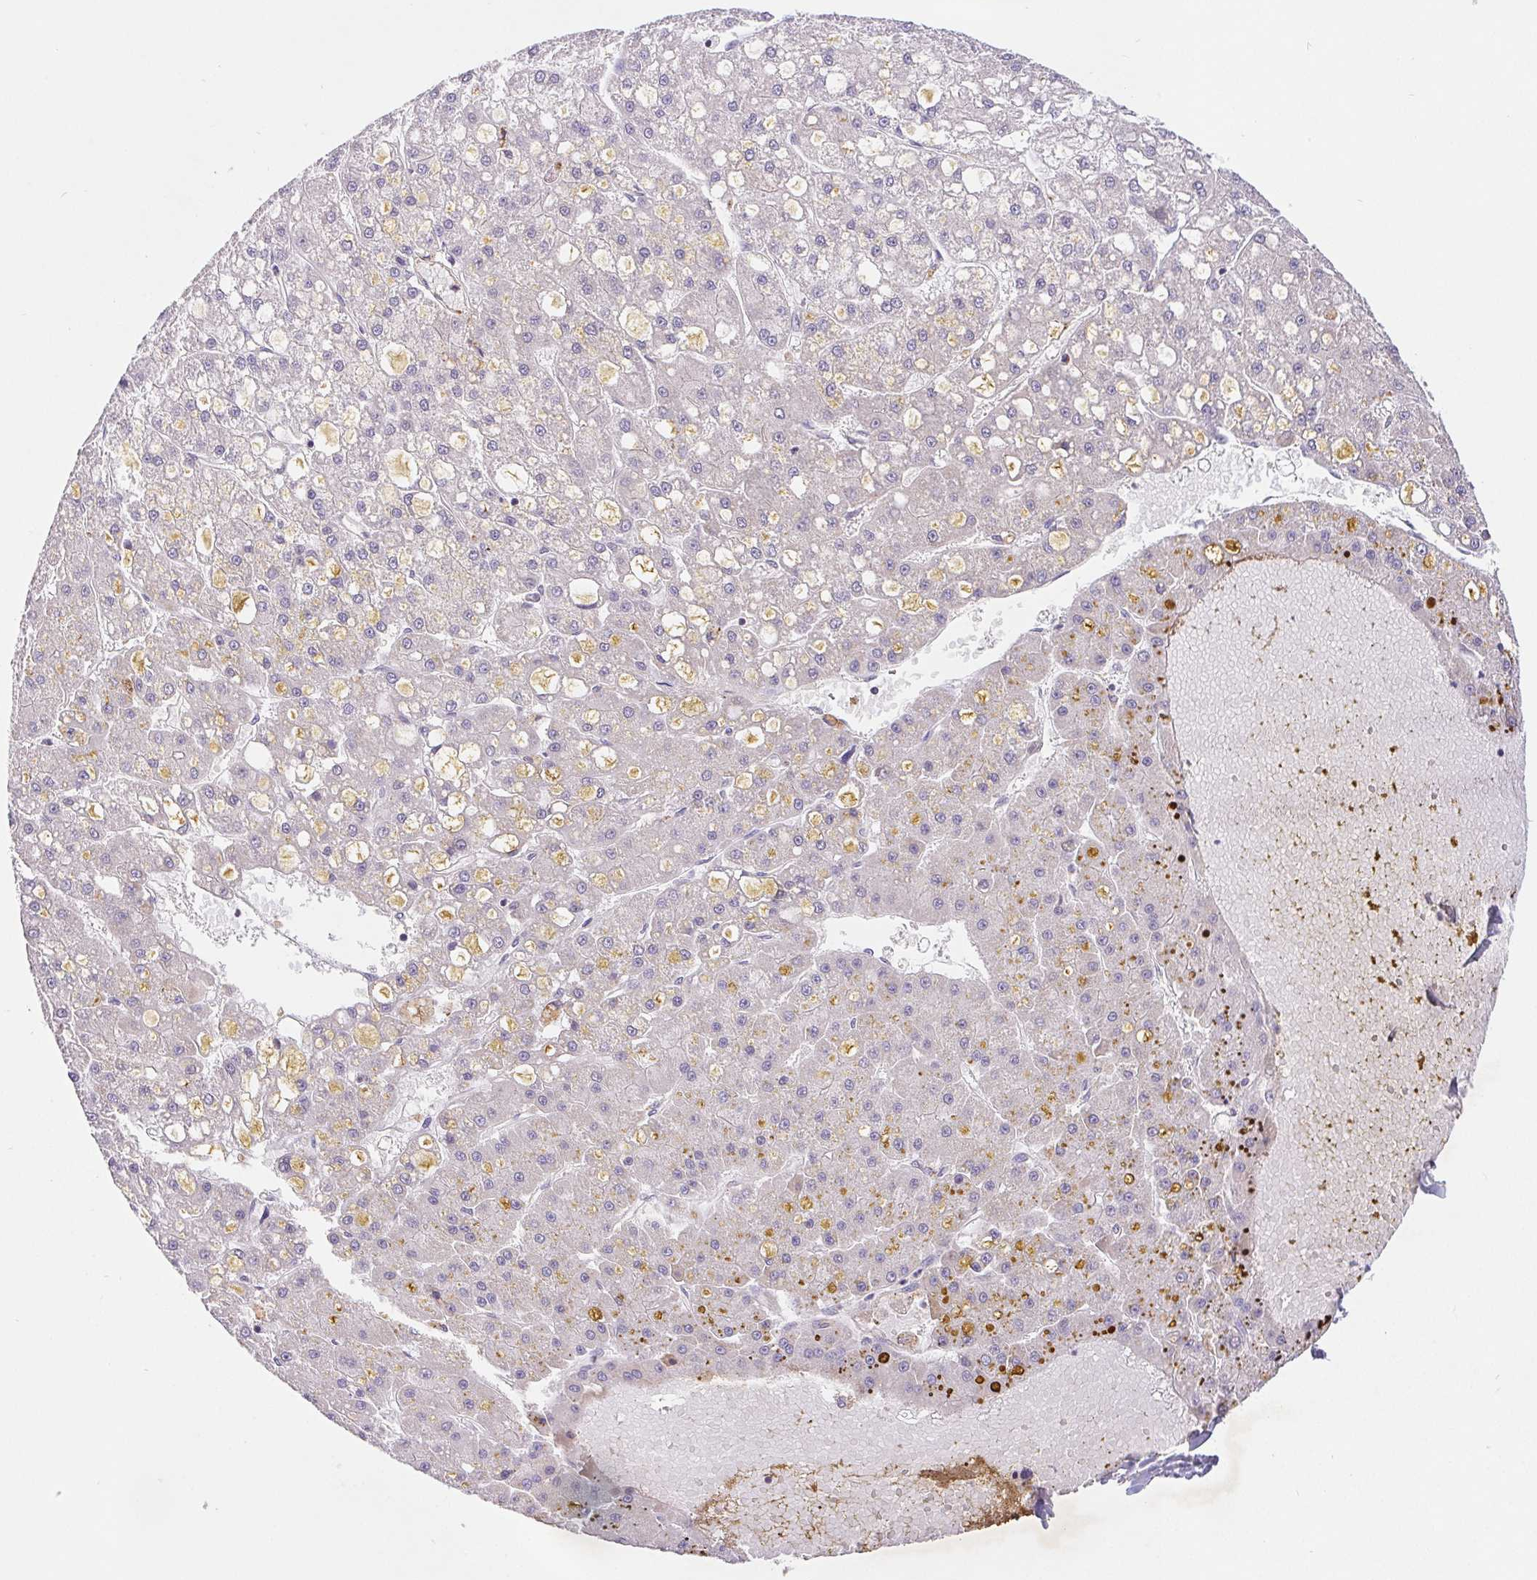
{"staining": {"intensity": "negative", "quantity": "none", "location": "none"}, "tissue": "liver cancer", "cell_type": "Tumor cells", "image_type": "cancer", "snomed": [{"axis": "morphology", "description": "Carcinoma, Hepatocellular, NOS"}, {"axis": "topography", "description": "Liver"}], "caption": "Immunohistochemistry (IHC) of liver hepatocellular carcinoma shows no positivity in tumor cells.", "gene": "EMC6", "patient": {"sex": "male", "age": 67}}